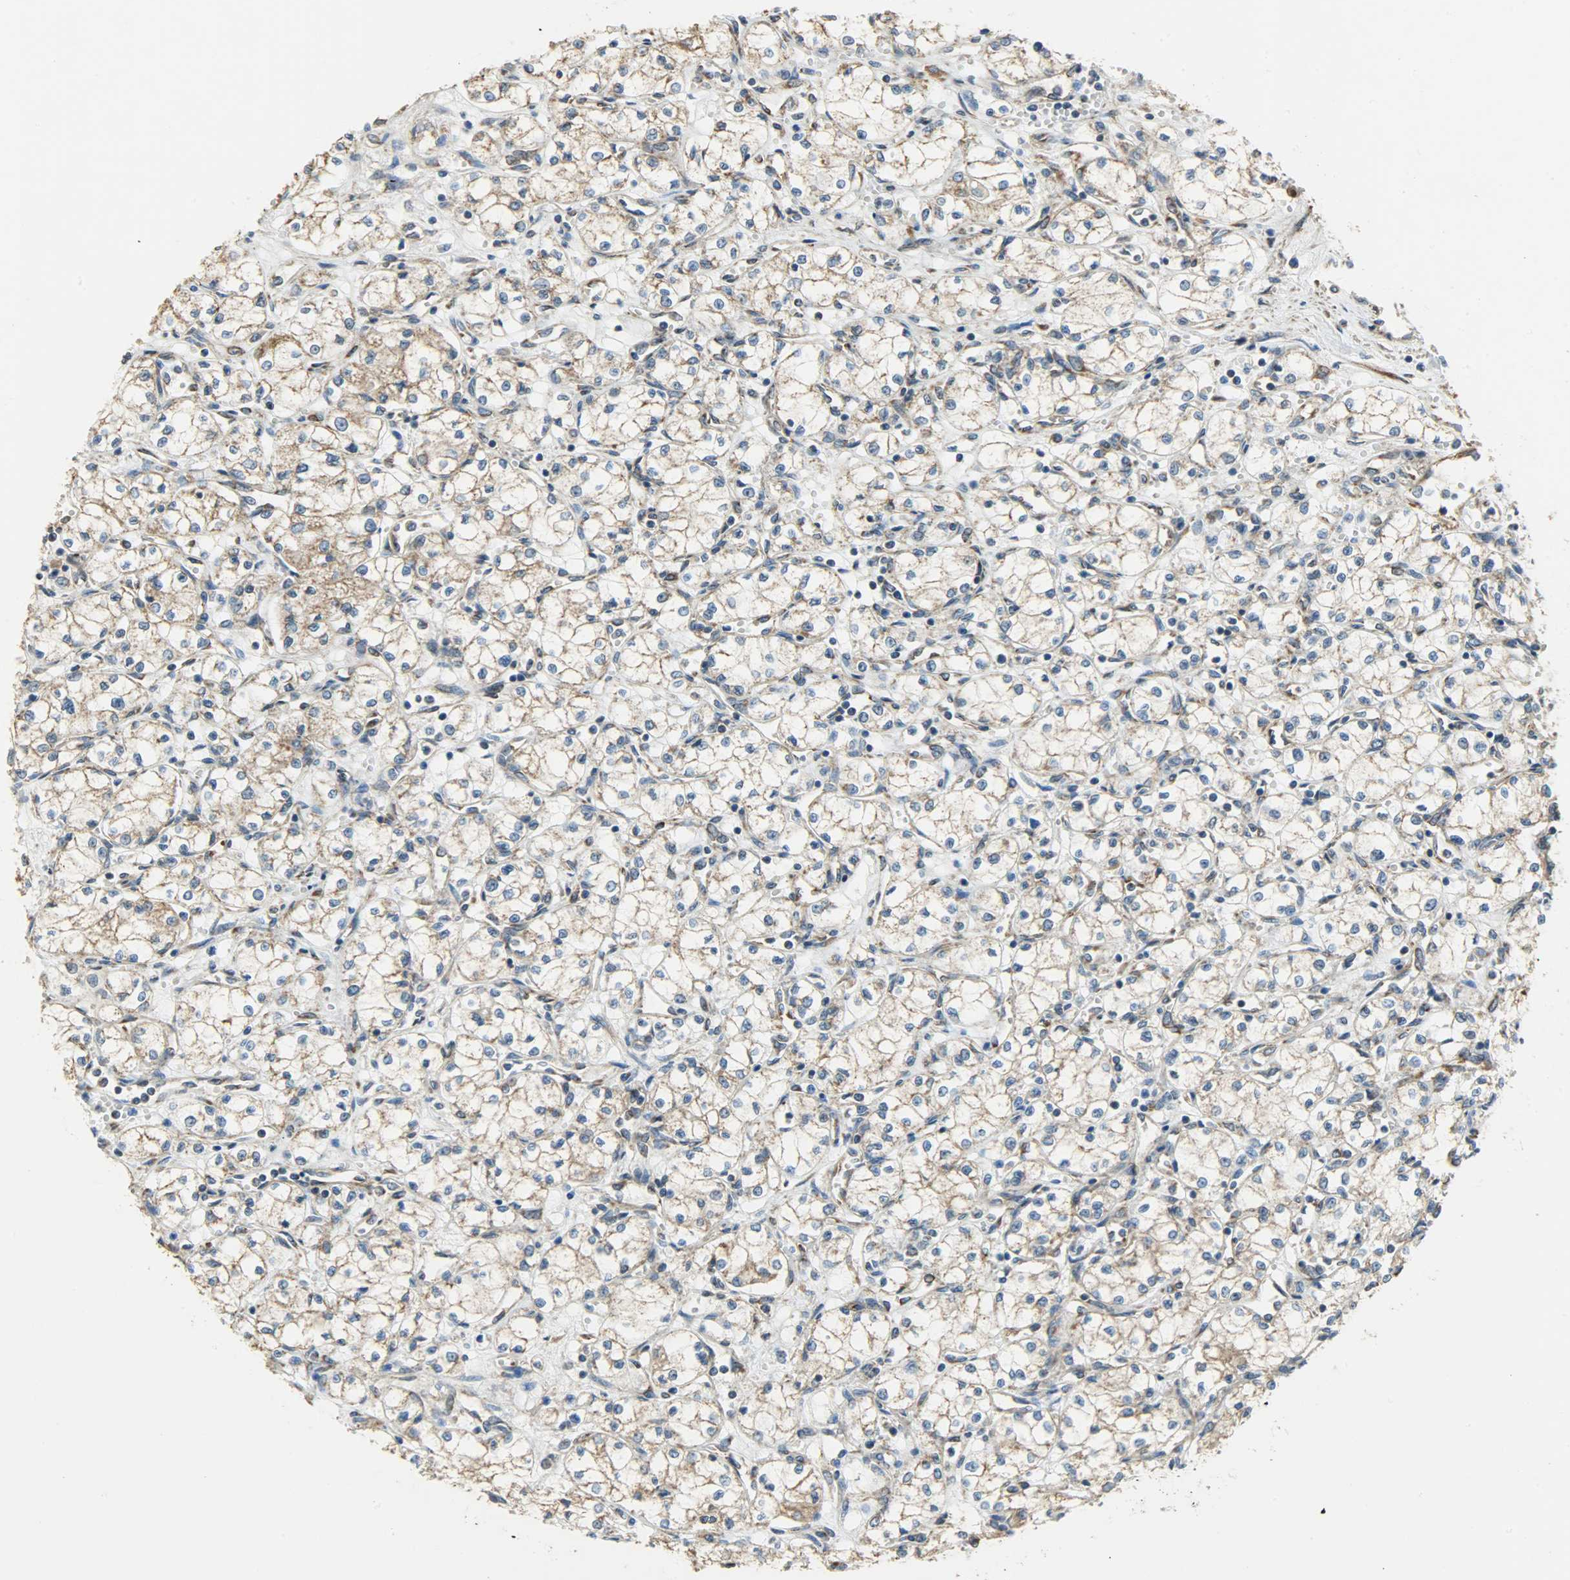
{"staining": {"intensity": "moderate", "quantity": ">75%", "location": "cytoplasmic/membranous"}, "tissue": "renal cancer", "cell_type": "Tumor cells", "image_type": "cancer", "snomed": [{"axis": "morphology", "description": "Normal tissue, NOS"}, {"axis": "morphology", "description": "Adenocarcinoma, NOS"}, {"axis": "topography", "description": "Kidney"}], "caption": "Immunohistochemistry staining of adenocarcinoma (renal), which demonstrates medium levels of moderate cytoplasmic/membranous positivity in approximately >75% of tumor cells indicating moderate cytoplasmic/membranous protein positivity. The staining was performed using DAB (brown) for protein detection and nuclei were counterstained in hematoxylin (blue).", "gene": "C1orf198", "patient": {"sex": "male", "age": 59}}